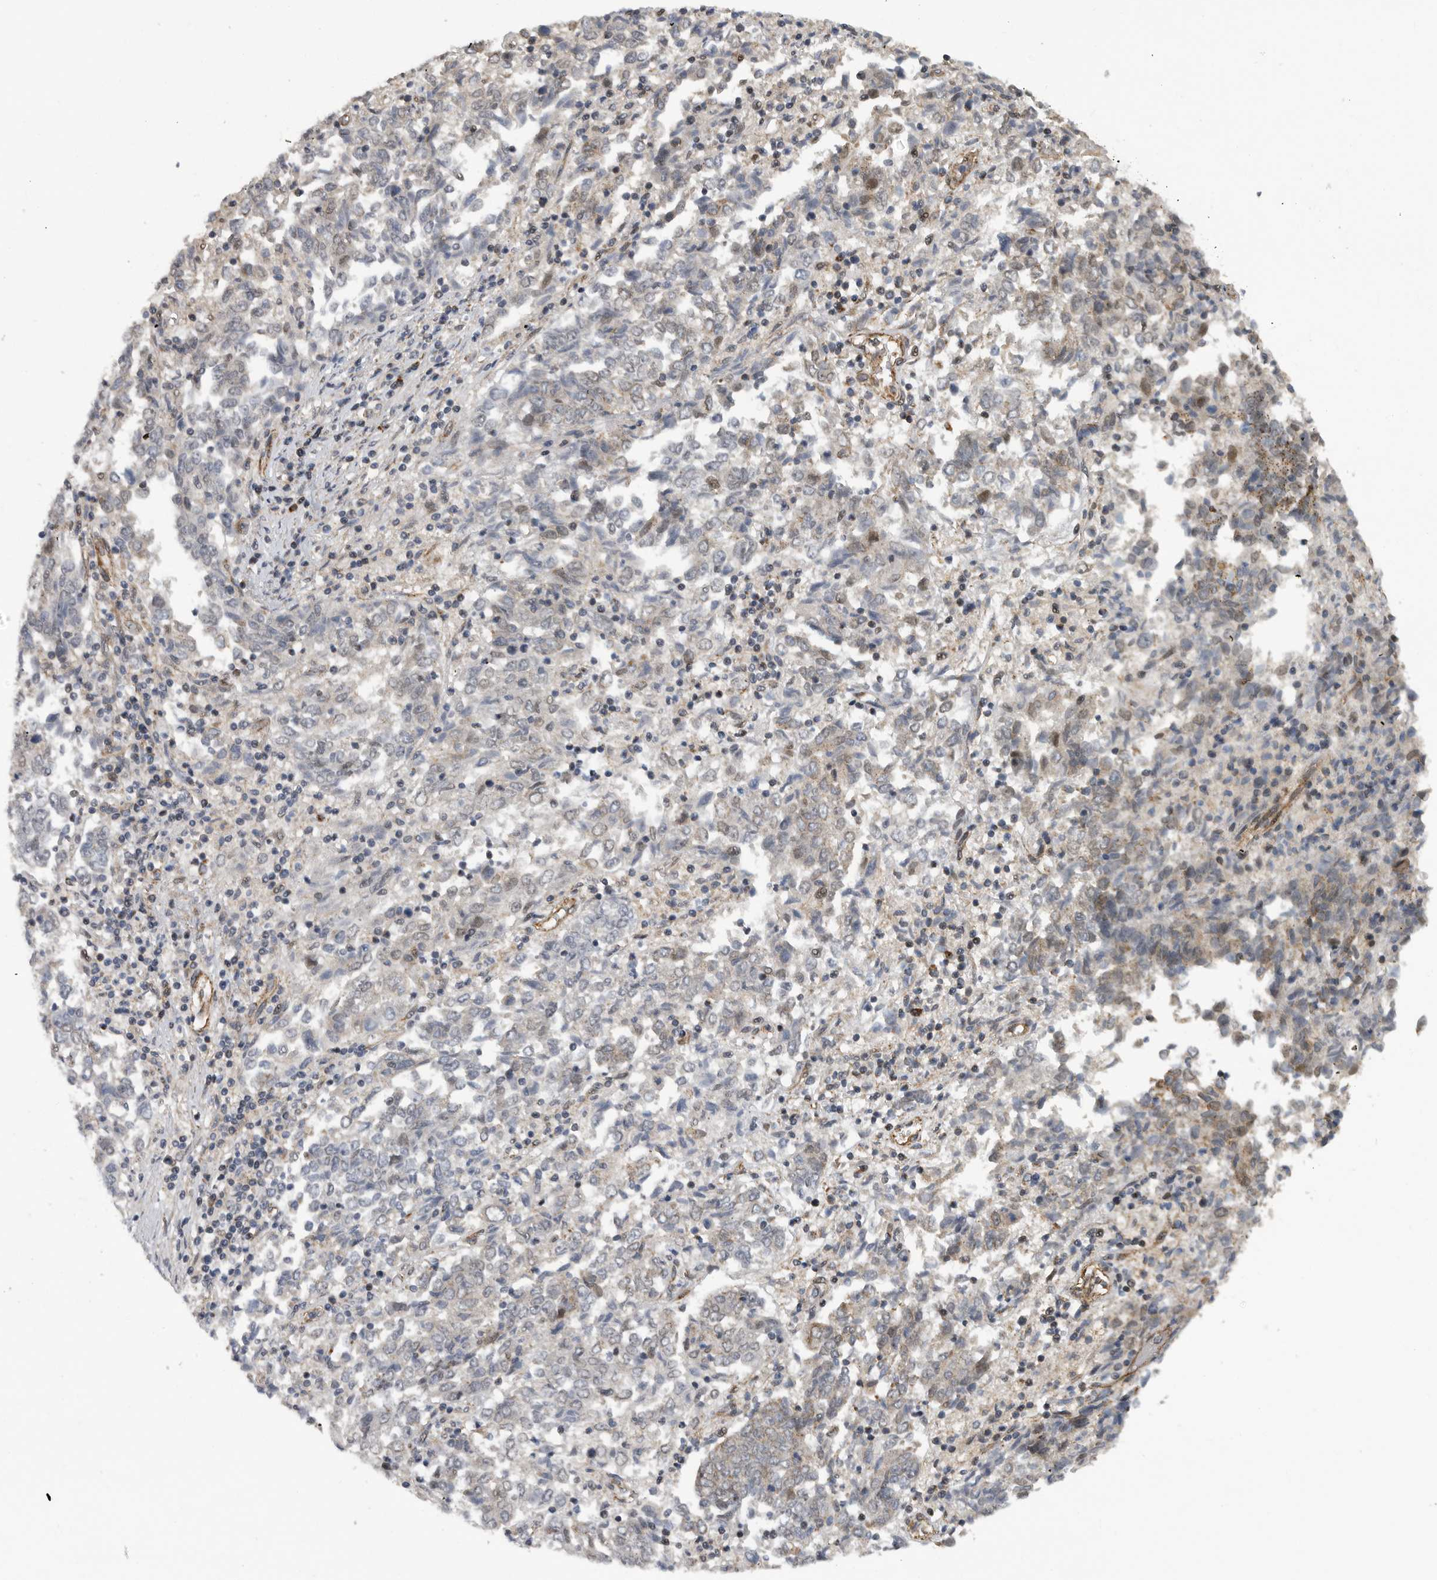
{"staining": {"intensity": "negative", "quantity": "none", "location": "none"}, "tissue": "endometrial cancer", "cell_type": "Tumor cells", "image_type": "cancer", "snomed": [{"axis": "morphology", "description": "Adenocarcinoma, NOS"}, {"axis": "topography", "description": "Endometrium"}], "caption": "Tumor cells show no significant positivity in endometrial cancer.", "gene": "TMPRSS11F", "patient": {"sex": "female", "age": 80}}